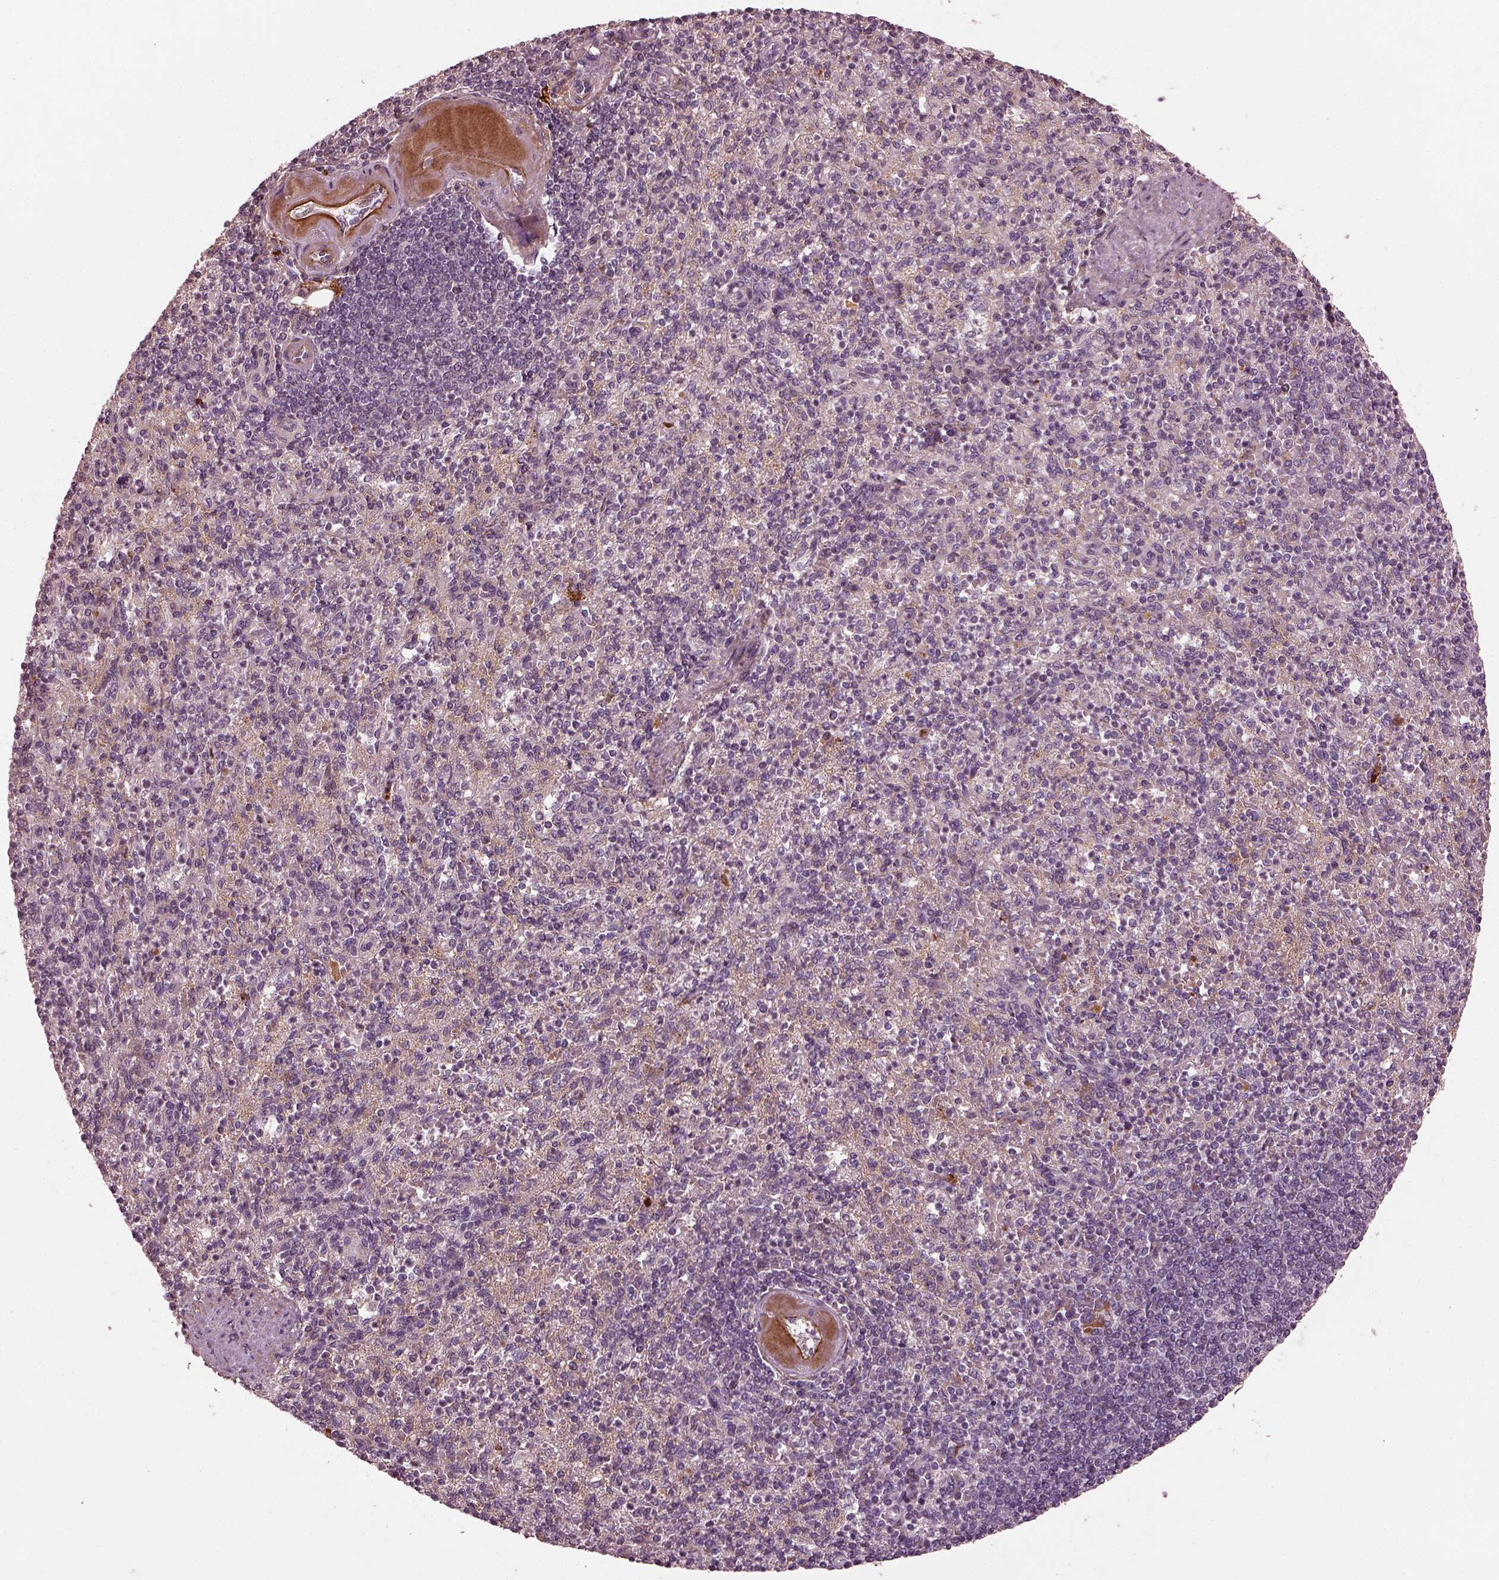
{"staining": {"intensity": "weak", "quantity": "<25%", "location": "cytoplasmic/membranous"}, "tissue": "spleen", "cell_type": "Cells in red pulp", "image_type": "normal", "snomed": [{"axis": "morphology", "description": "Normal tissue, NOS"}, {"axis": "topography", "description": "Spleen"}], "caption": "Immunohistochemistry image of benign spleen: human spleen stained with DAB (3,3'-diaminobenzidine) reveals no significant protein staining in cells in red pulp. The staining was performed using DAB (3,3'-diaminobenzidine) to visualize the protein expression in brown, while the nuclei were stained in blue with hematoxylin (Magnification: 20x).", "gene": "EFEMP1", "patient": {"sex": "female", "age": 74}}